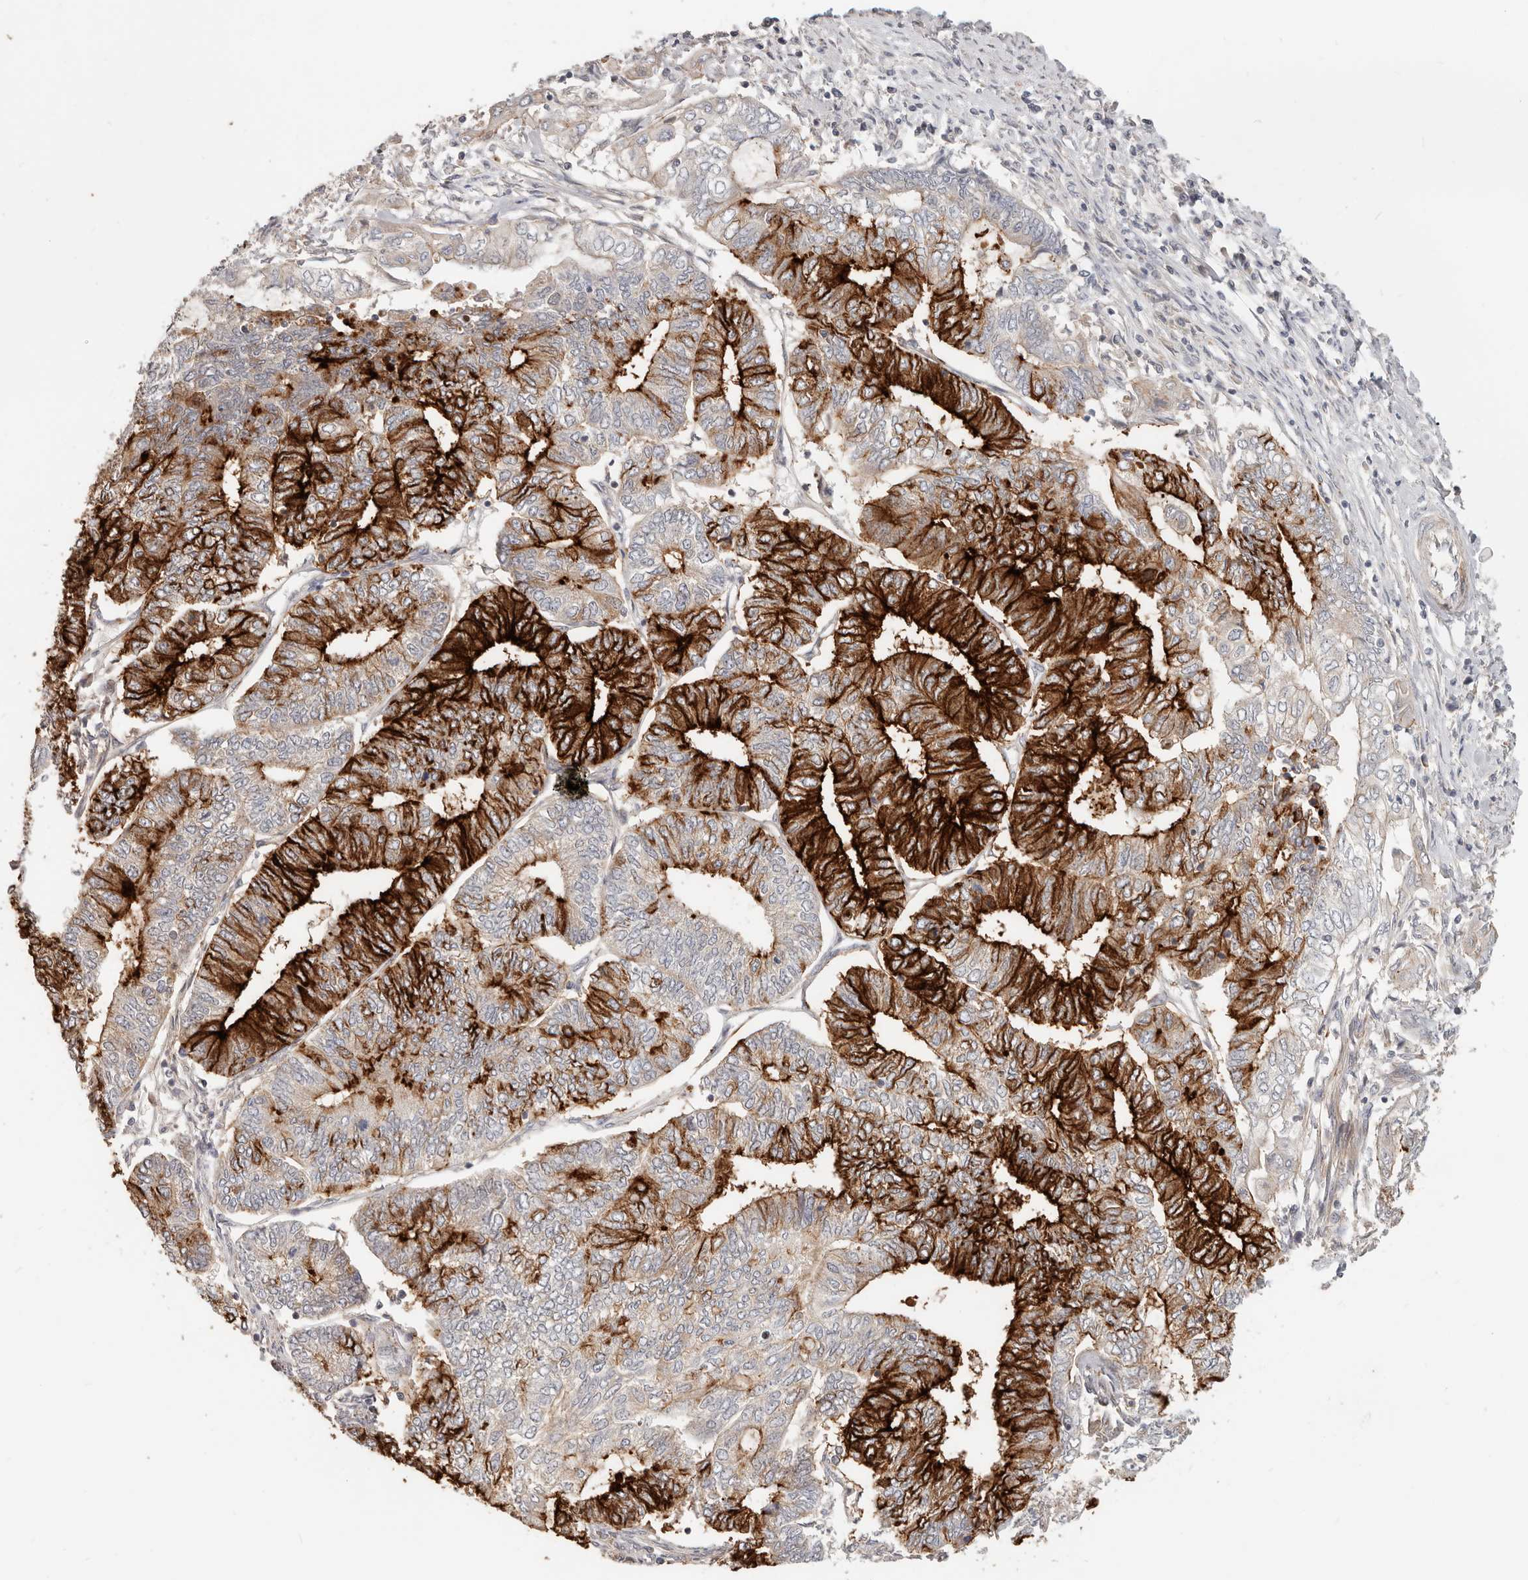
{"staining": {"intensity": "strong", "quantity": "25%-75%", "location": "cytoplasmic/membranous"}, "tissue": "endometrial cancer", "cell_type": "Tumor cells", "image_type": "cancer", "snomed": [{"axis": "morphology", "description": "Adenocarcinoma, NOS"}, {"axis": "topography", "description": "Uterus"}, {"axis": "topography", "description": "Endometrium"}], "caption": "Immunohistochemical staining of endometrial cancer displays strong cytoplasmic/membranous protein staining in approximately 25%-75% of tumor cells. (IHC, brightfield microscopy, high magnification).", "gene": "ZRANB1", "patient": {"sex": "female", "age": 70}}